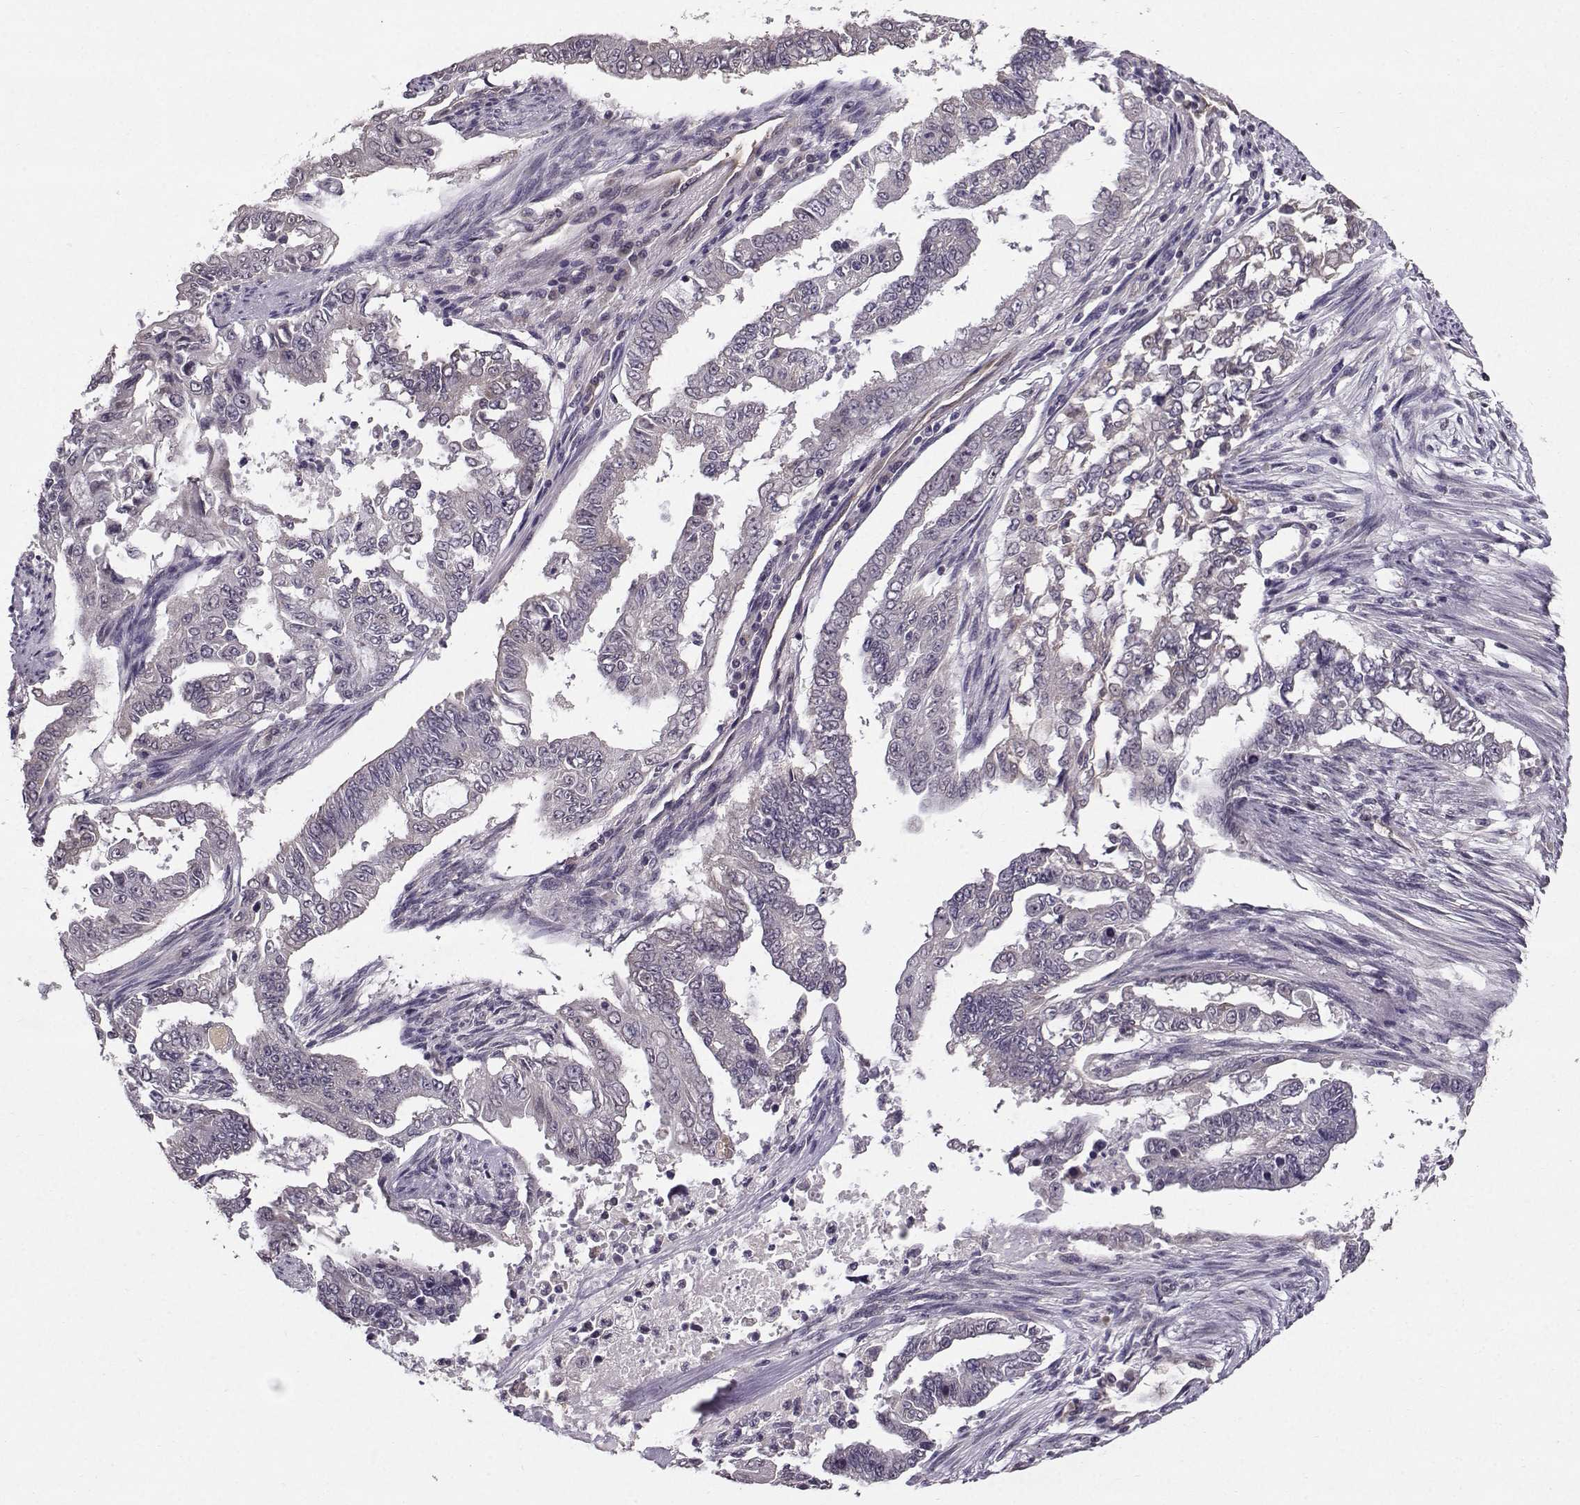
{"staining": {"intensity": "negative", "quantity": "none", "location": "none"}, "tissue": "endometrial cancer", "cell_type": "Tumor cells", "image_type": "cancer", "snomed": [{"axis": "morphology", "description": "Adenocarcinoma, NOS"}, {"axis": "topography", "description": "Uterus"}], "caption": "IHC histopathology image of human endometrial cancer (adenocarcinoma) stained for a protein (brown), which reveals no staining in tumor cells. Nuclei are stained in blue.", "gene": "TSPYL5", "patient": {"sex": "female", "age": 59}}